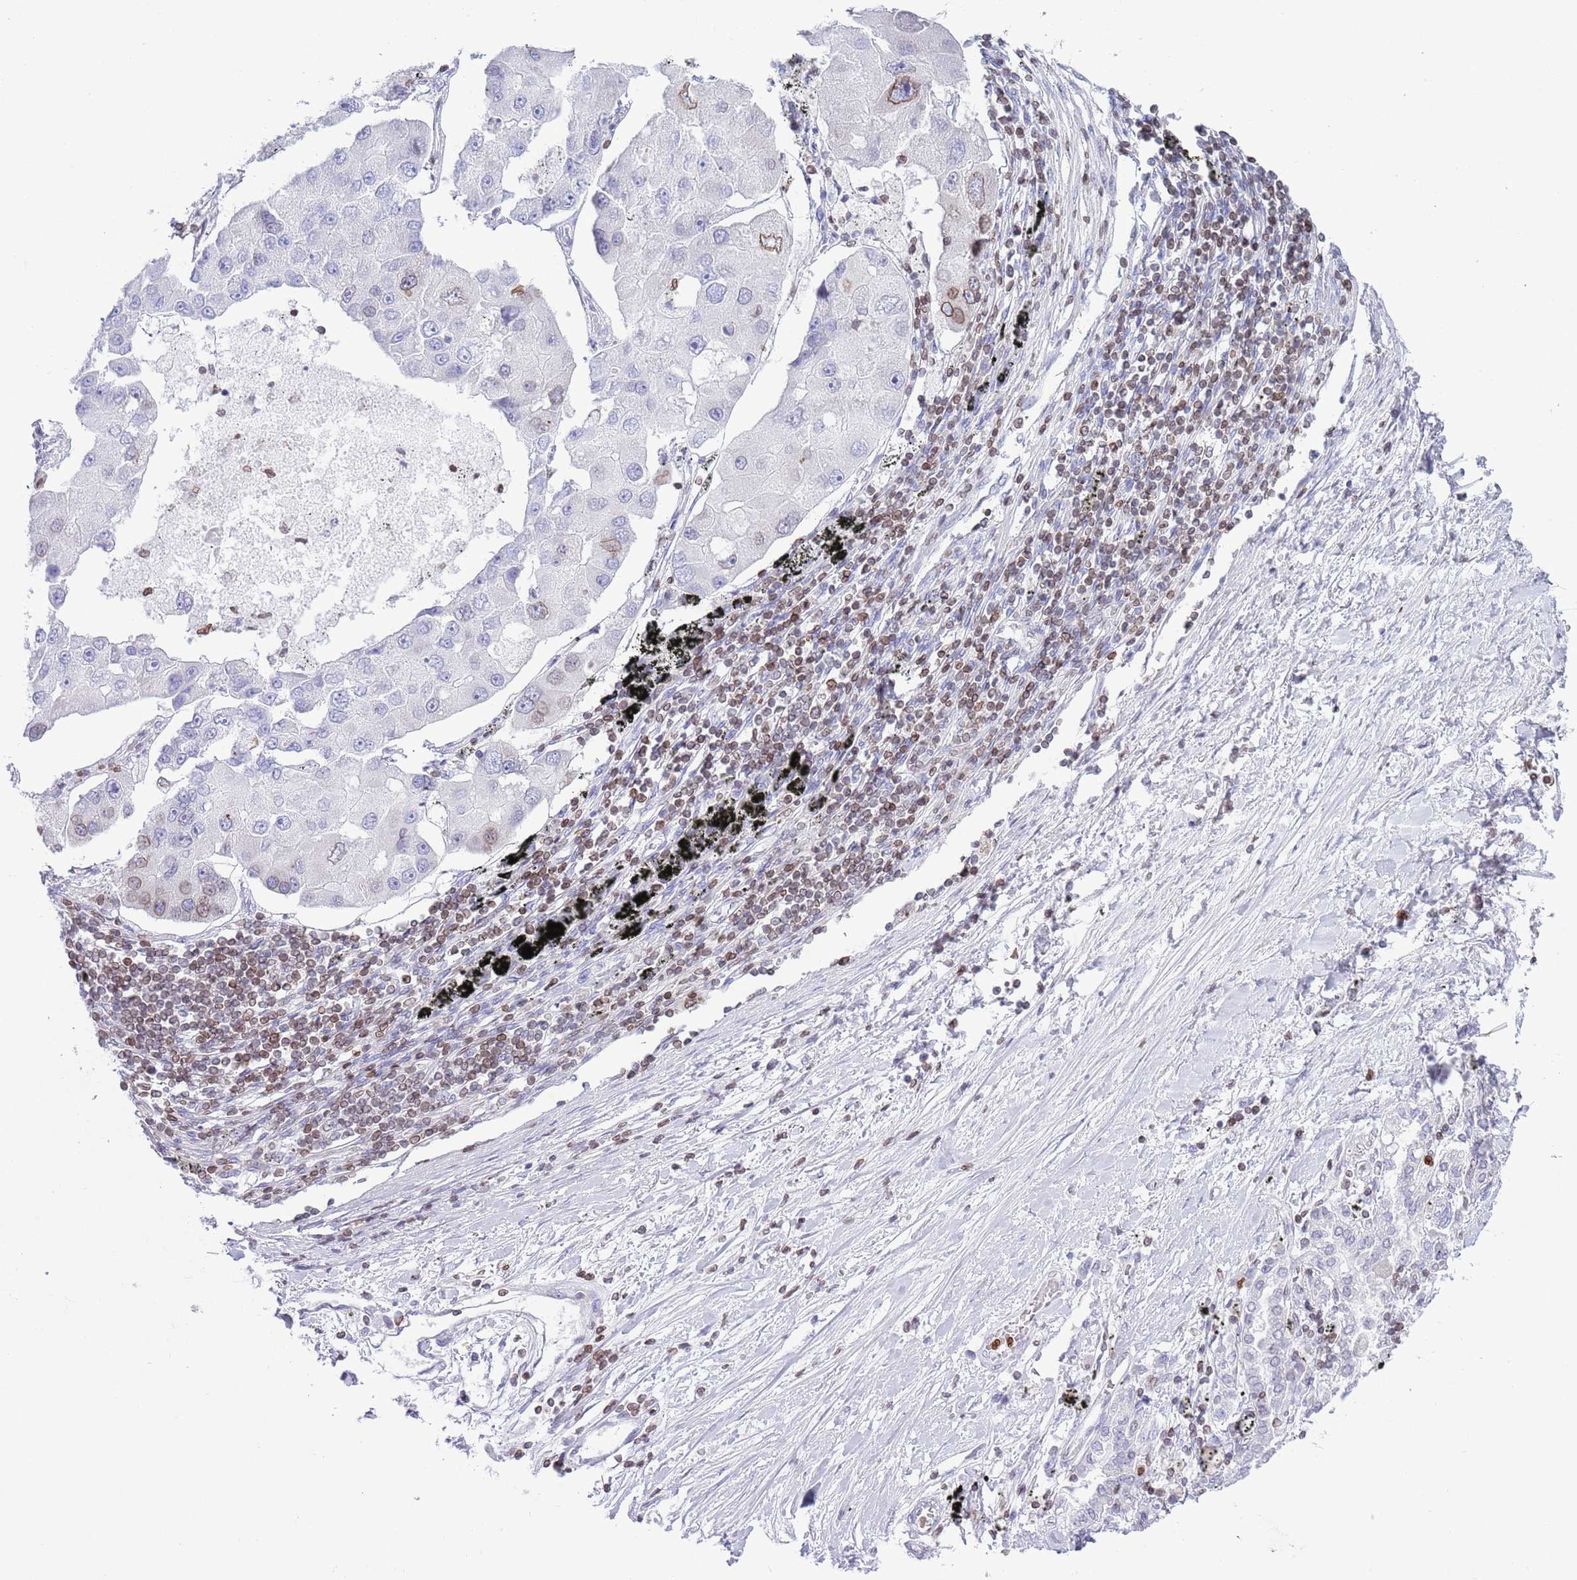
{"staining": {"intensity": "moderate", "quantity": "<25%", "location": "cytoplasmic/membranous,nuclear"}, "tissue": "lung cancer", "cell_type": "Tumor cells", "image_type": "cancer", "snomed": [{"axis": "morphology", "description": "Adenocarcinoma, NOS"}, {"axis": "topography", "description": "Lung"}], "caption": "There is low levels of moderate cytoplasmic/membranous and nuclear staining in tumor cells of adenocarcinoma (lung), as demonstrated by immunohistochemical staining (brown color).", "gene": "LBR", "patient": {"sex": "female", "age": 54}}